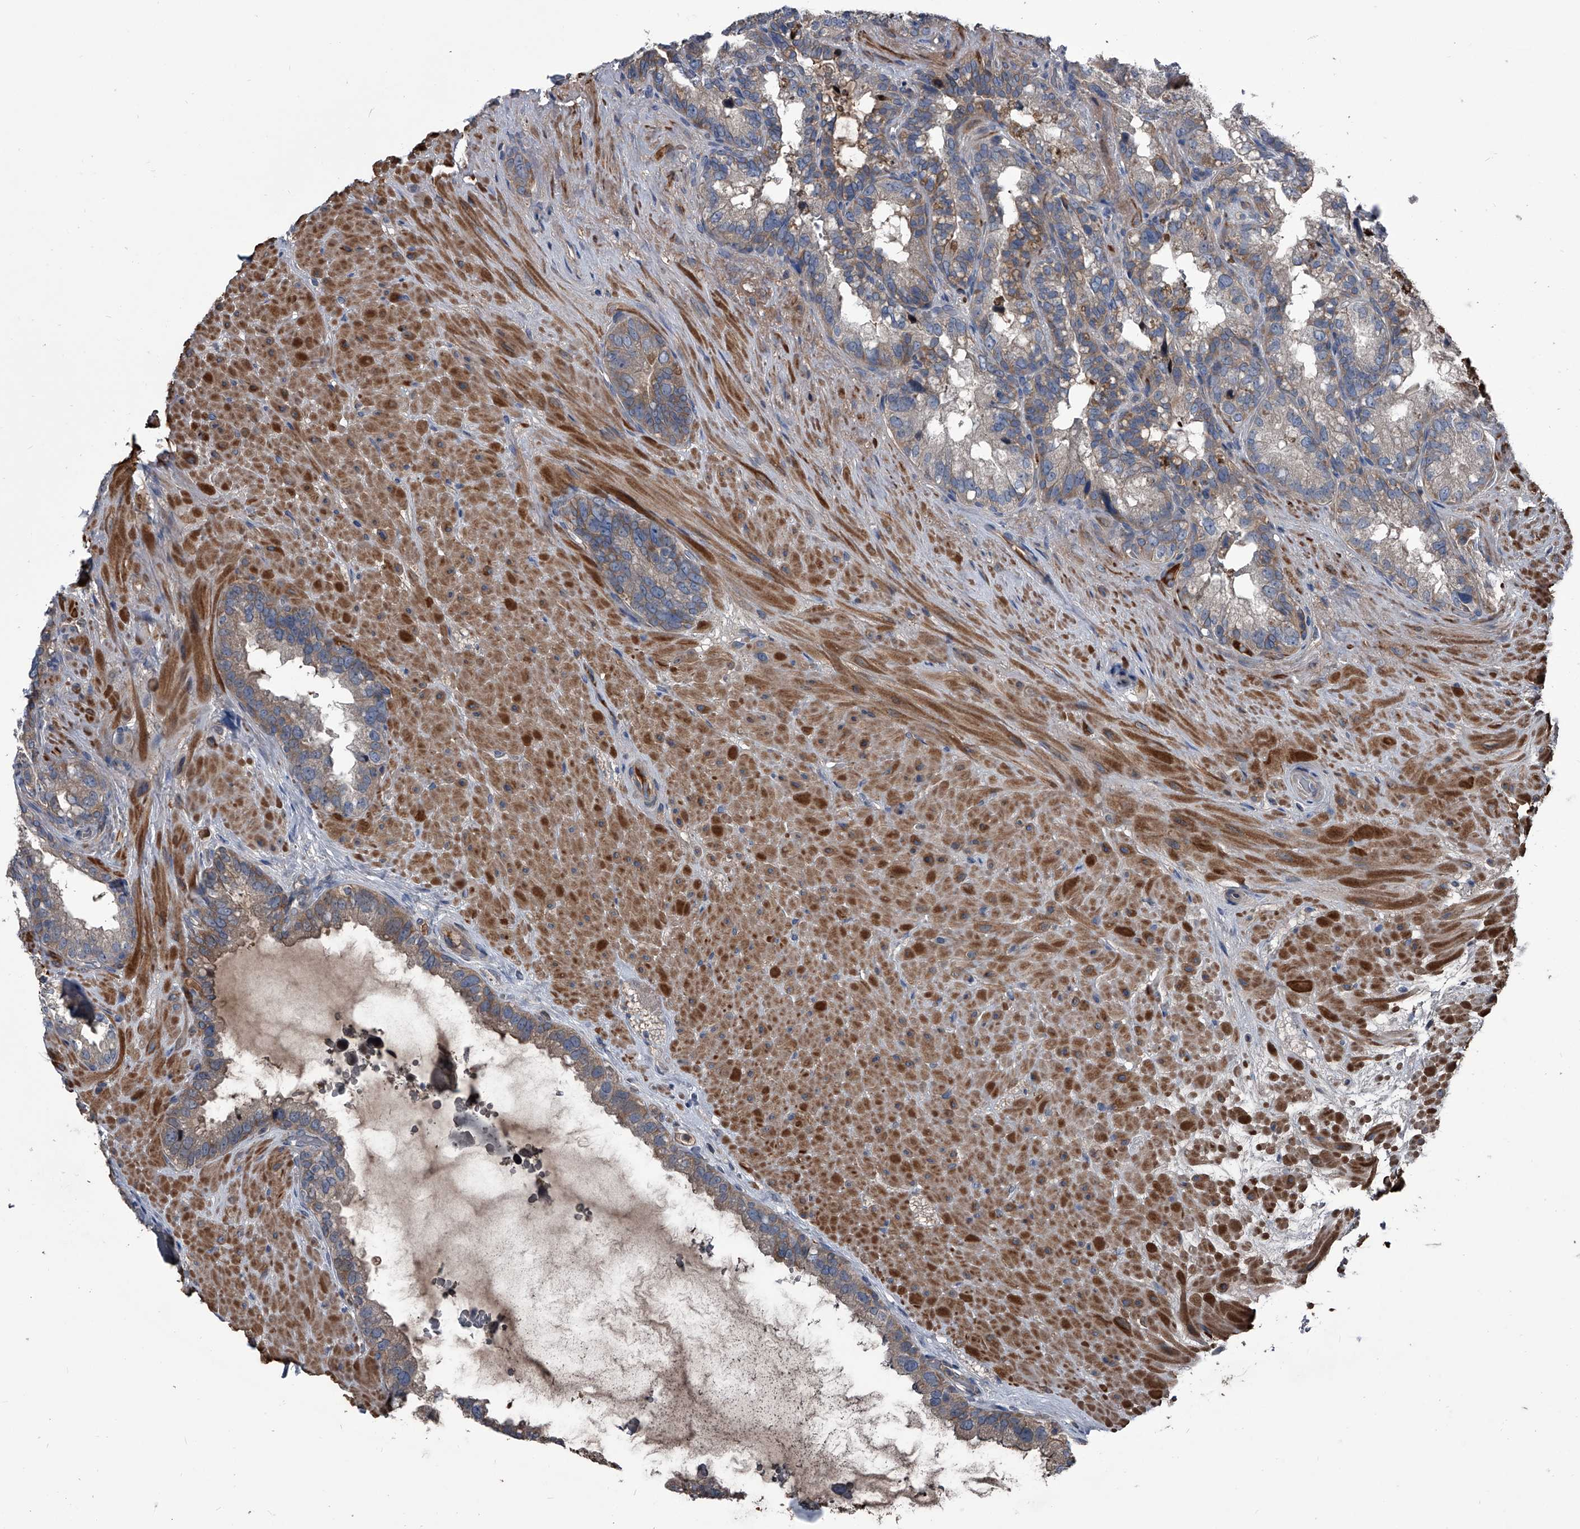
{"staining": {"intensity": "weak", "quantity": "25%-75%", "location": "cytoplasmic/membranous"}, "tissue": "seminal vesicle", "cell_type": "Glandular cells", "image_type": "normal", "snomed": [{"axis": "morphology", "description": "Normal tissue, NOS"}, {"axis": "topography", "description": "Seminal veicle"}], "caption": "IHC photomicrograph of benign seminal vesicle stained for a protein (brown), which reveals low levels of weak cytoplasmic/membranous expression in about 25%-75% of glandular cells.", "gene": "KIF13A", "patient": {"sex": "male", "age": 80}}